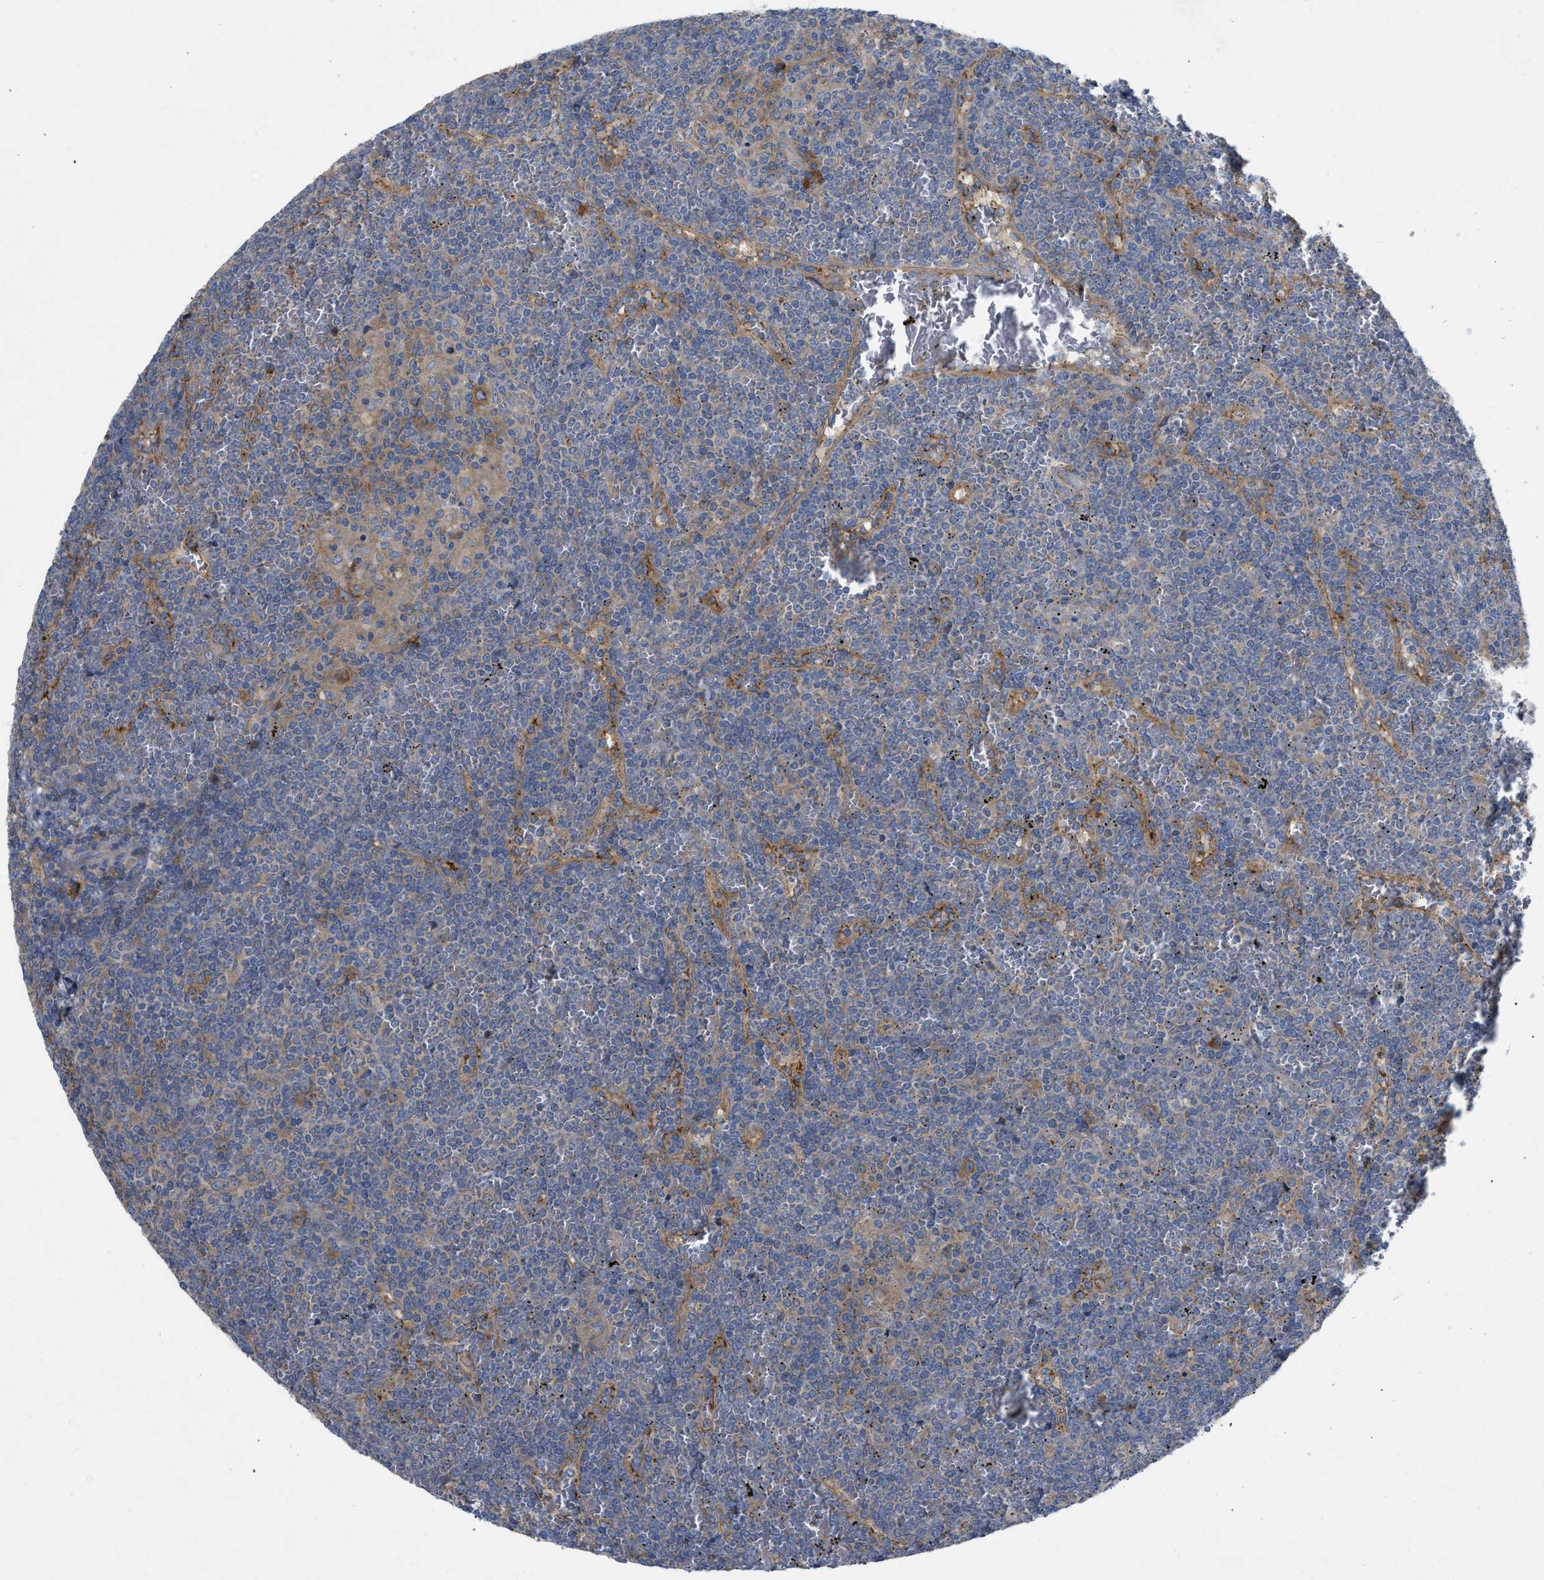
{"staining": {"intensity": "negative", "quantity": "none", "location": "none"}, "tissue": "lymphoma", "cell_type": "Tumor cells", "image_type": "cancer", "snomed": [{"axis": "morphology", "description": "Malignant lymphoma, non-Hodgkin's type, Low grade"}, {"axis": "topography", "description": "Spleen"}], "caption": "High magnification brightfield microscopy of low-grade malignant lymphoma, non-Hodgkin's type stained with DAB (3,3'-diaminobenzidine) (brown) and counterstained with hematoxylin (blue): tumor cells show no significant staining. (Stains: DAB (3,3'-diaminobenzidine) IHC with hematoxylin counter stain, Microscopy: brightfield microscopy at high magnification).", "gene": "TMEM131", "patient": {"sex": "female", "age": 19}}